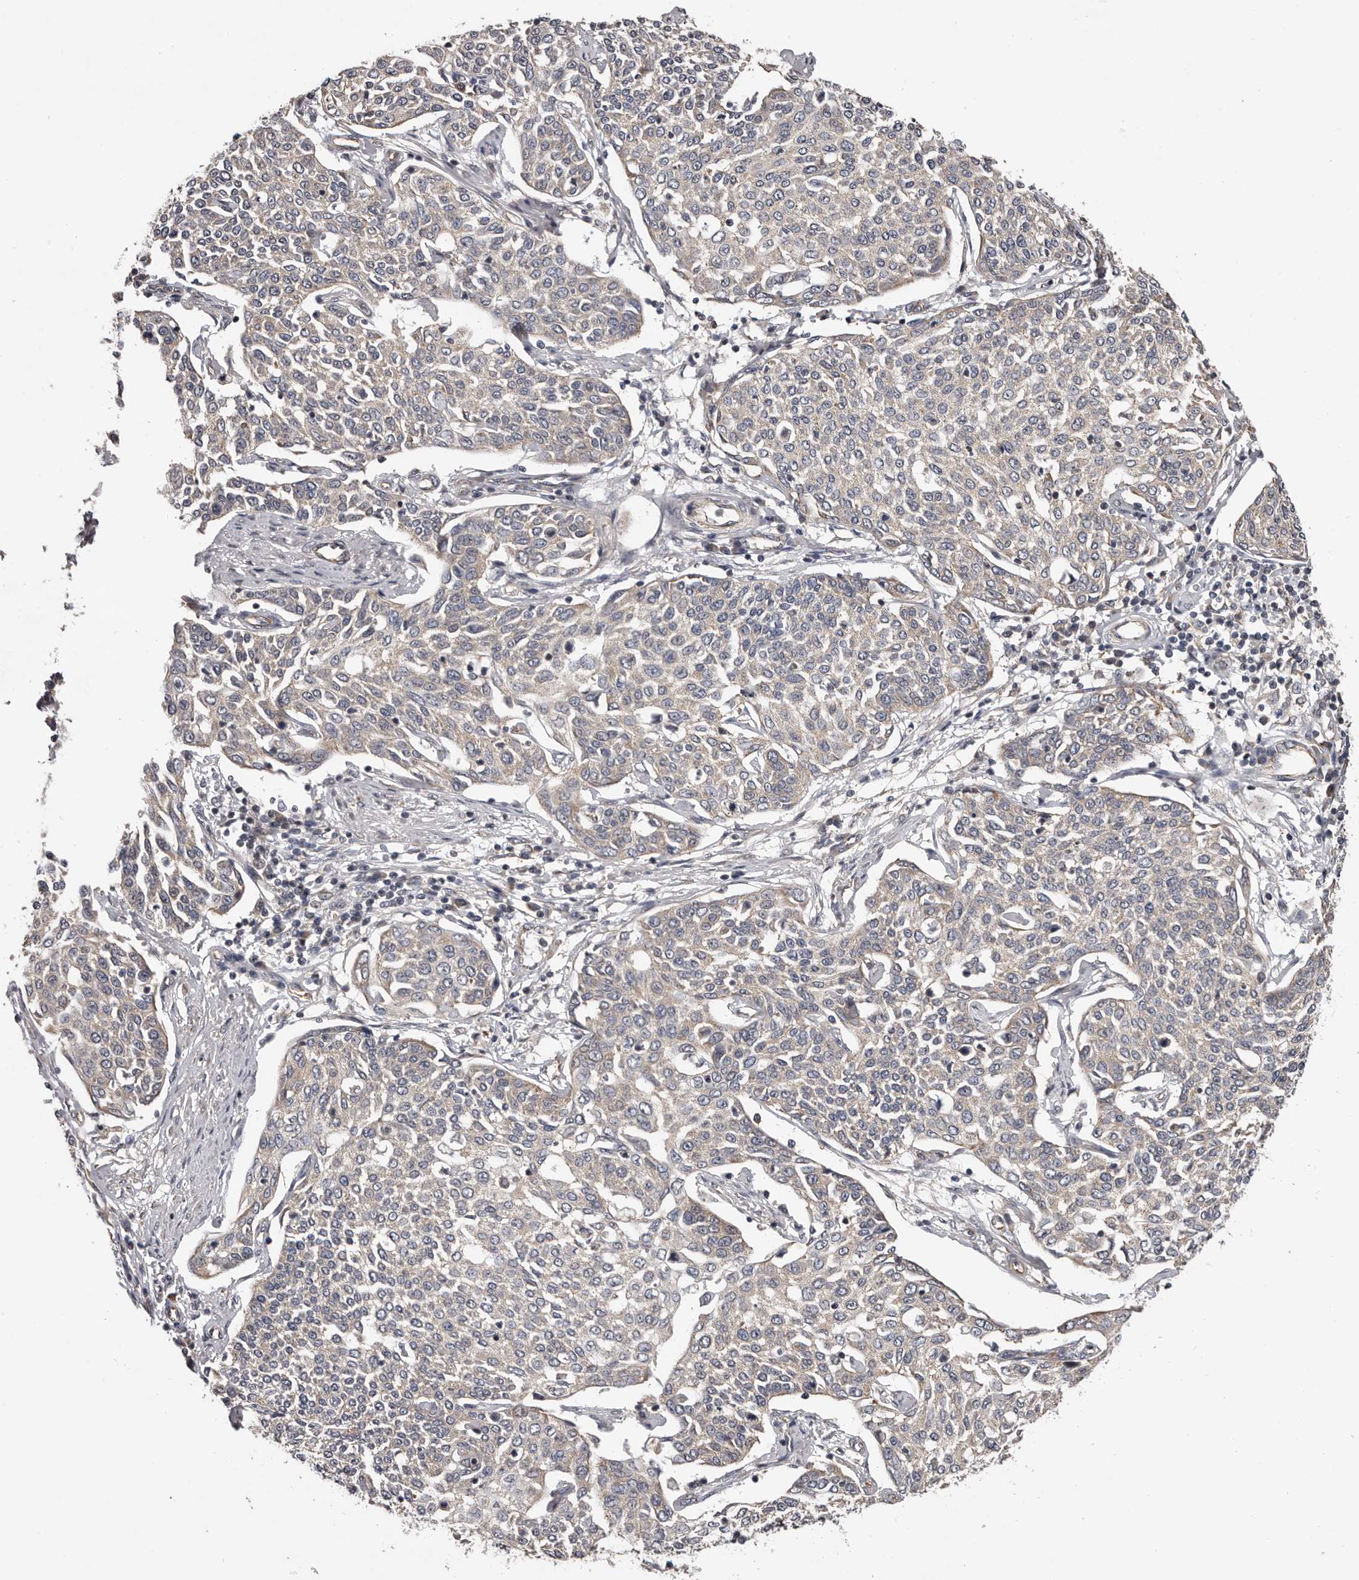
{"staining": {"intensity": "weak", "quantity": "<25%", "location": "cytoplasmic/membranous"}, "tissue": "cervical cancer", "cell_type": "Tumor cells", "image_type": "cancer", "snomed": [{"axis": "morphology", "description": "Squamous cell carcinoma, NOS"}, {"axis": "topography", "description": "Cervix"}], "caption": "High power microscopy micrograph of an immunohistochemistry (IHC) photomicrograph of cervical cancer, revealing no significant positivity in tumor cells.", "gene": "VPS37A", "patient": {"sex": "female", "age": 34}}